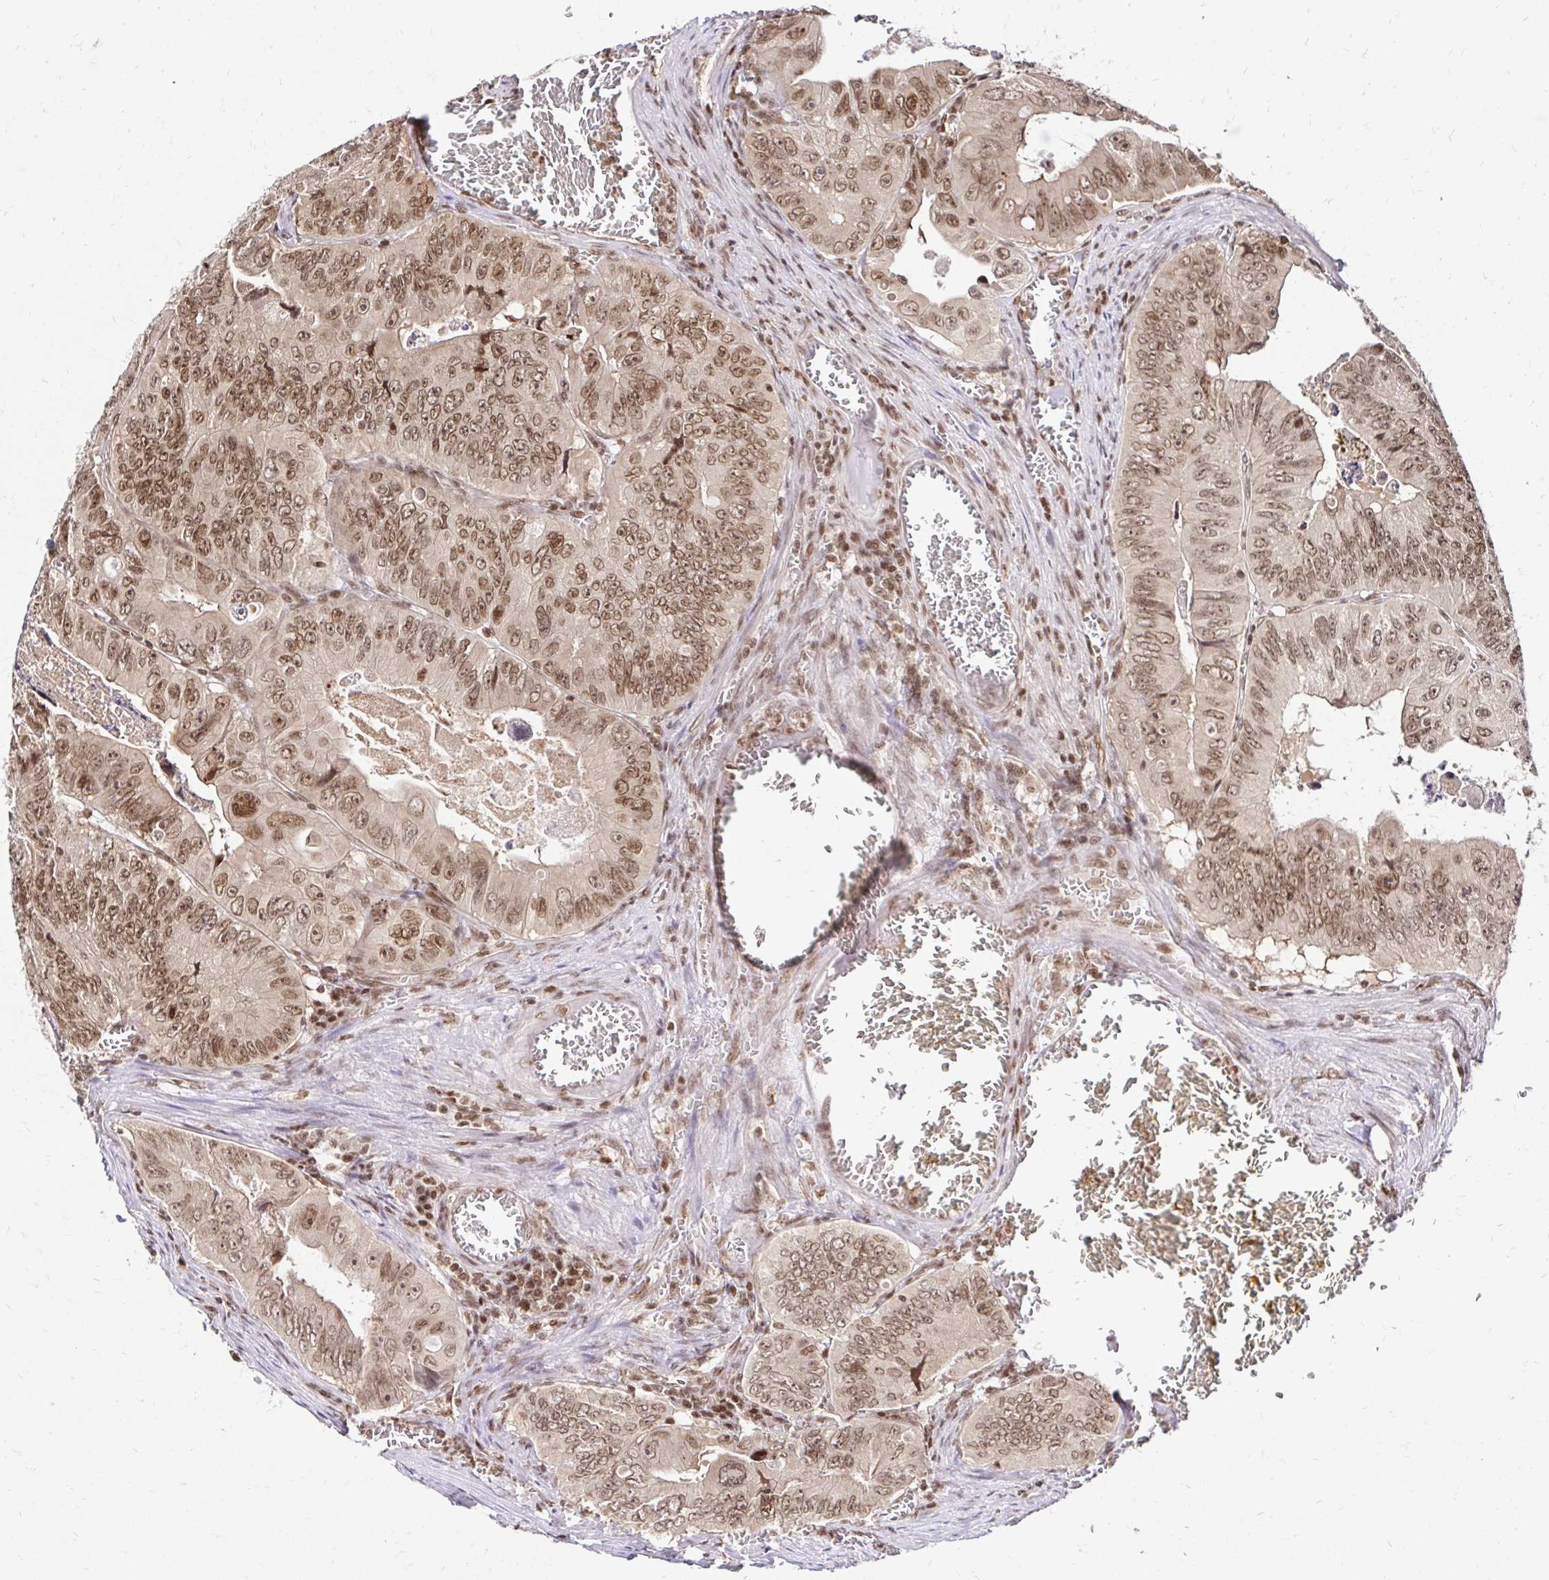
{"staining": {"intensity": "moderate", "quantity": ">75%", "location": "nuclear"}, "tissue": "colorectal cancer", "cell_type": "Tumor cells", "image_type": "cancer", "snomed": [{"axis": "morphology", "description": "Adenocarcinoma, NOS"}, {"axis": "topography", "description": "Colon"}], "caption": "Colorectal cancer stained for a protein (brown) displays moderate nuclear positive expression in approximately >75% of tumor cells.", "gene": "GLYR1", "patient": {"sex": "female", "age": 84}}